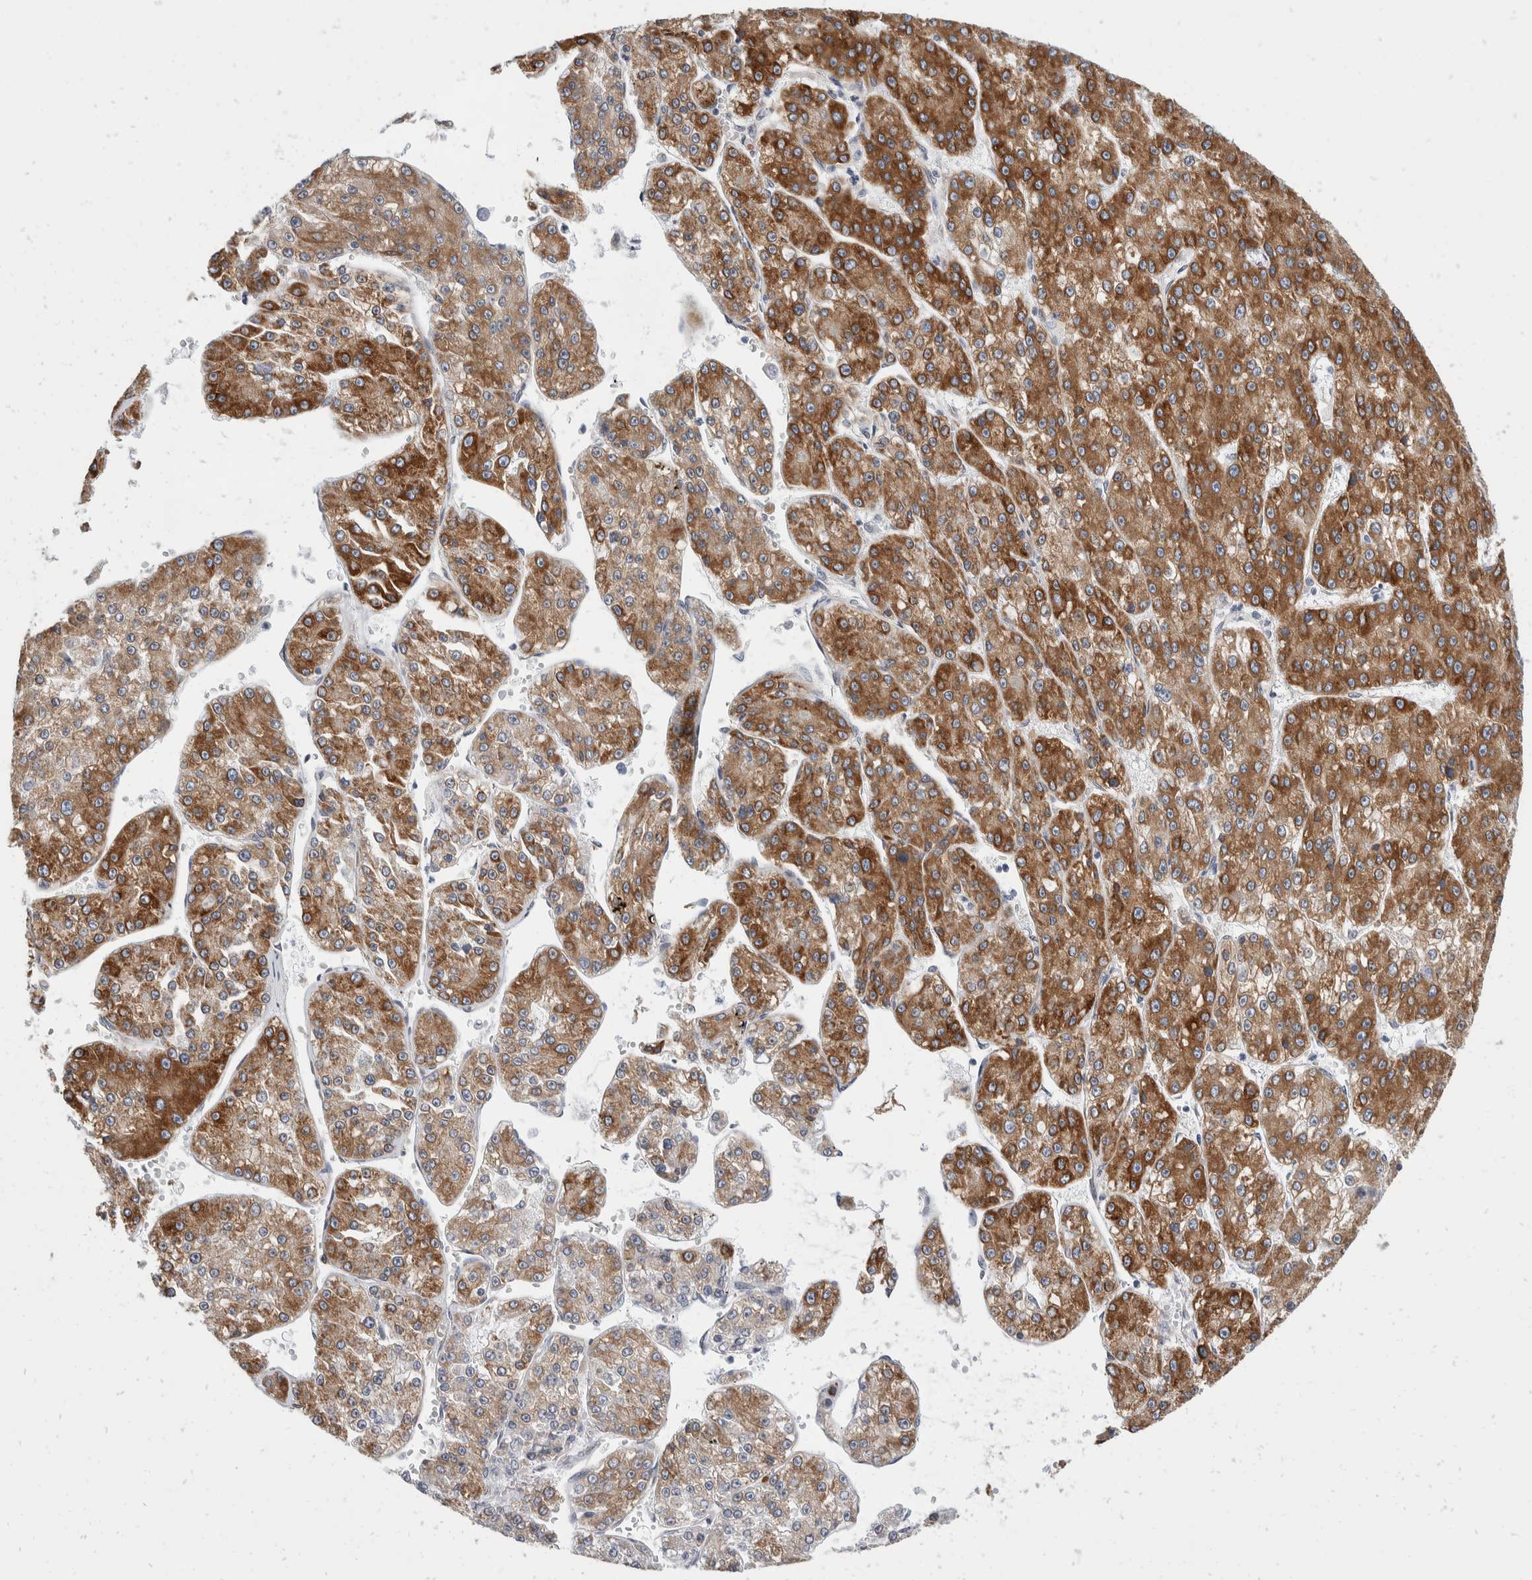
{"staining": {"intensity": "strong", "quantity": ">75%", "location": "cytoplasmic/membranous"}, "tissue": "liver cancer", "cell_type": "Tumor cells", "image_type": "cancer", "snomed": [{"axis": "morphology", "description": "Carcinoma, Hepatocellular, NOS"}, {"axis": "topography", "description": "Liver"}], "caption": "Tumor cells exhibit high levels of strong cytoplasmic/membranous staining in approximately >75% of cells in liver hepatocellular carcinoma. (Brightfield microscopy of DAB IHC at high magnification).", "gene": "TMEM245", "patient": {"sex": "female", "age": 73}}